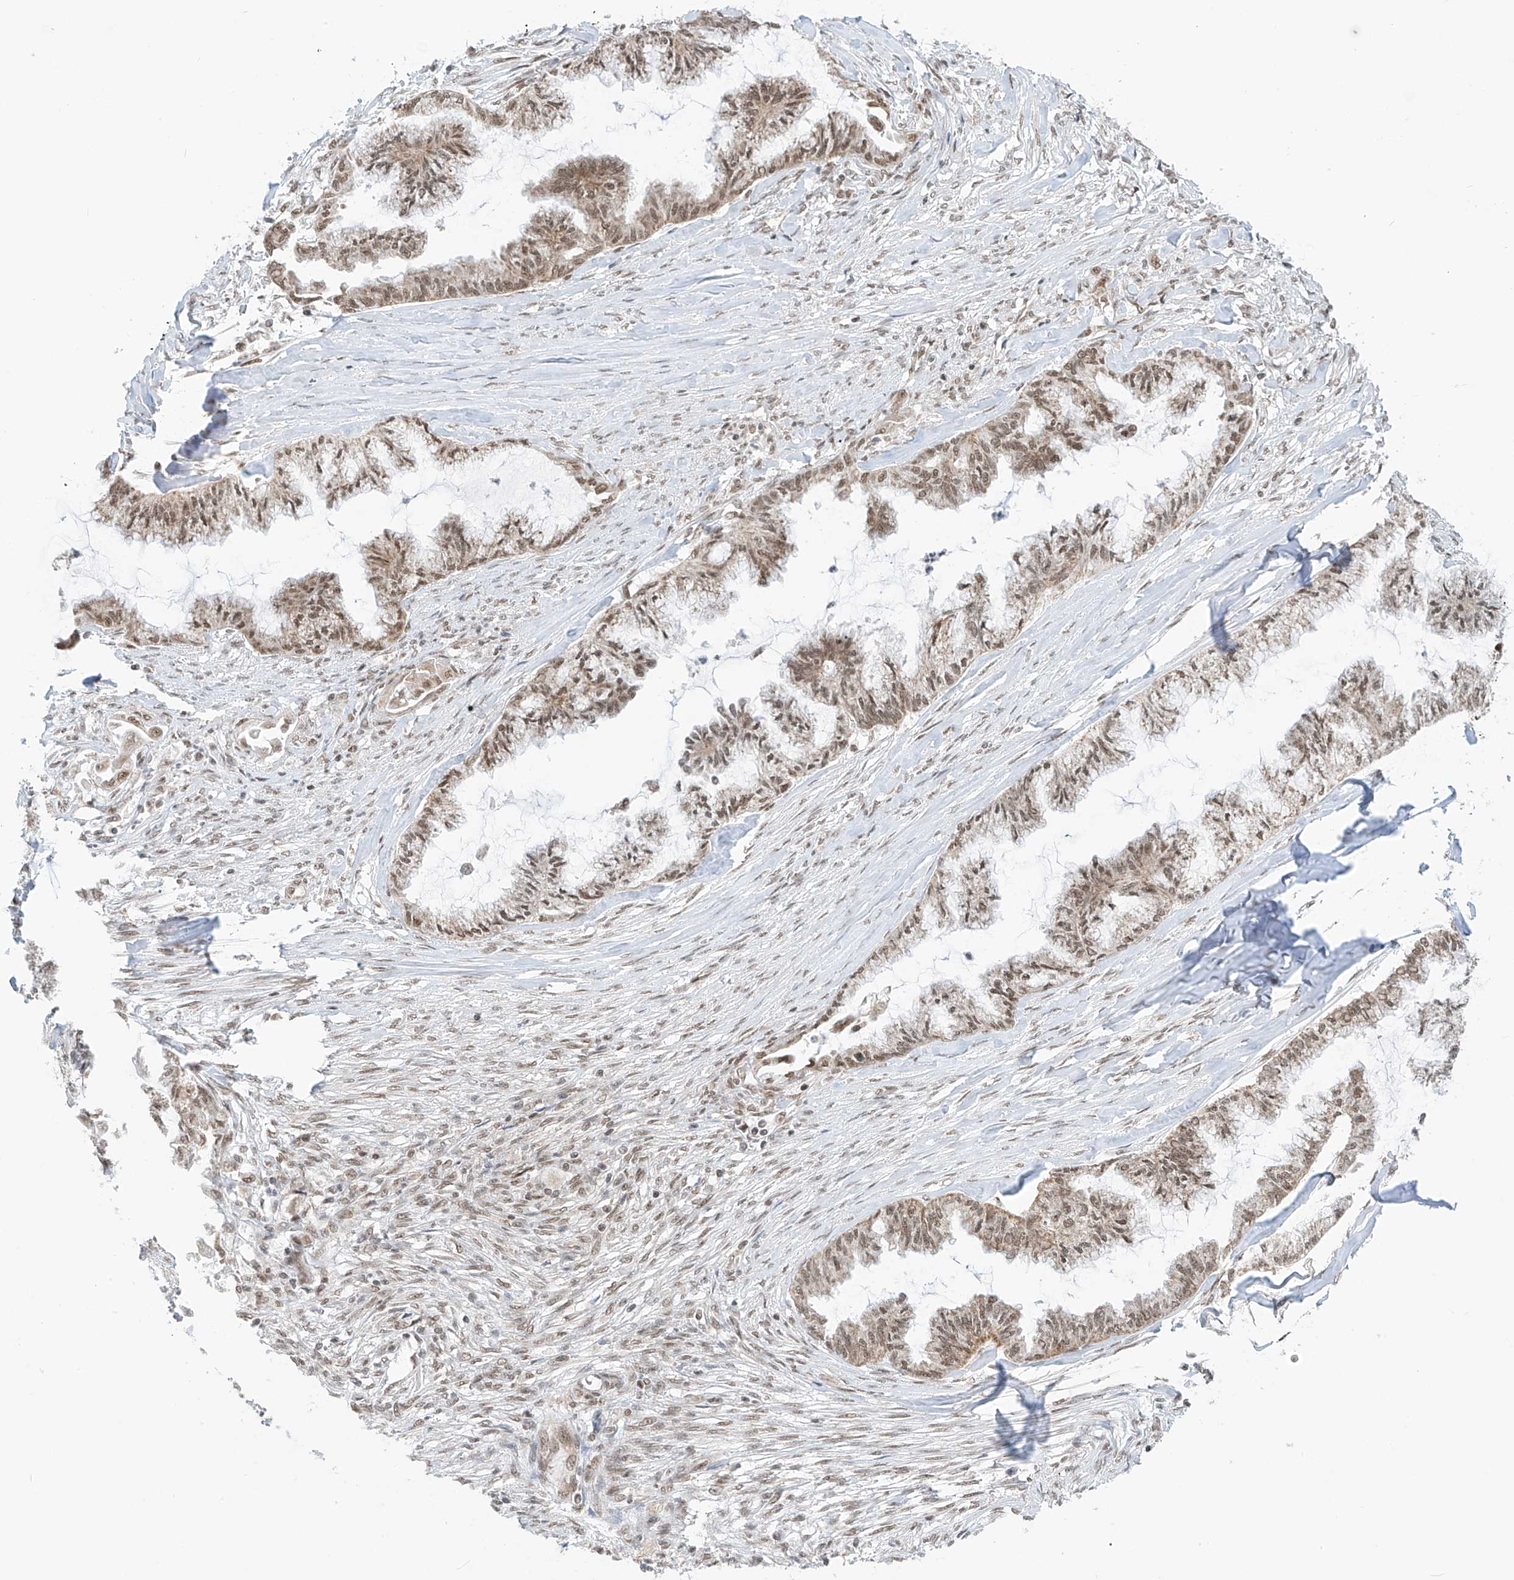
{"staining": {"intensity": "weak", "quantity": "25%-75%", "location": "nuclear"}, "tissue": "endometrial cancer", "cell_type": "Tumor cells", "image_type": "cancer", "snomed": [{"axis": "morphology", "description": "Adenocarcinoma, NOS"}, {"axis": "topography", "description": "Endometrium"}], "caption": "Immunohistochemistry histopathology image of neoplastic tissue: human endometrial cancer (adenocarcinoma) stained using immunohistochemistry exhibits low levels of weak protein expression localized specifically in the nuclear of tumor cells, appearing as a nuclear brown color.", "gene": "AURKAIP1", "patient": {"sex": "female", "age": 86}}